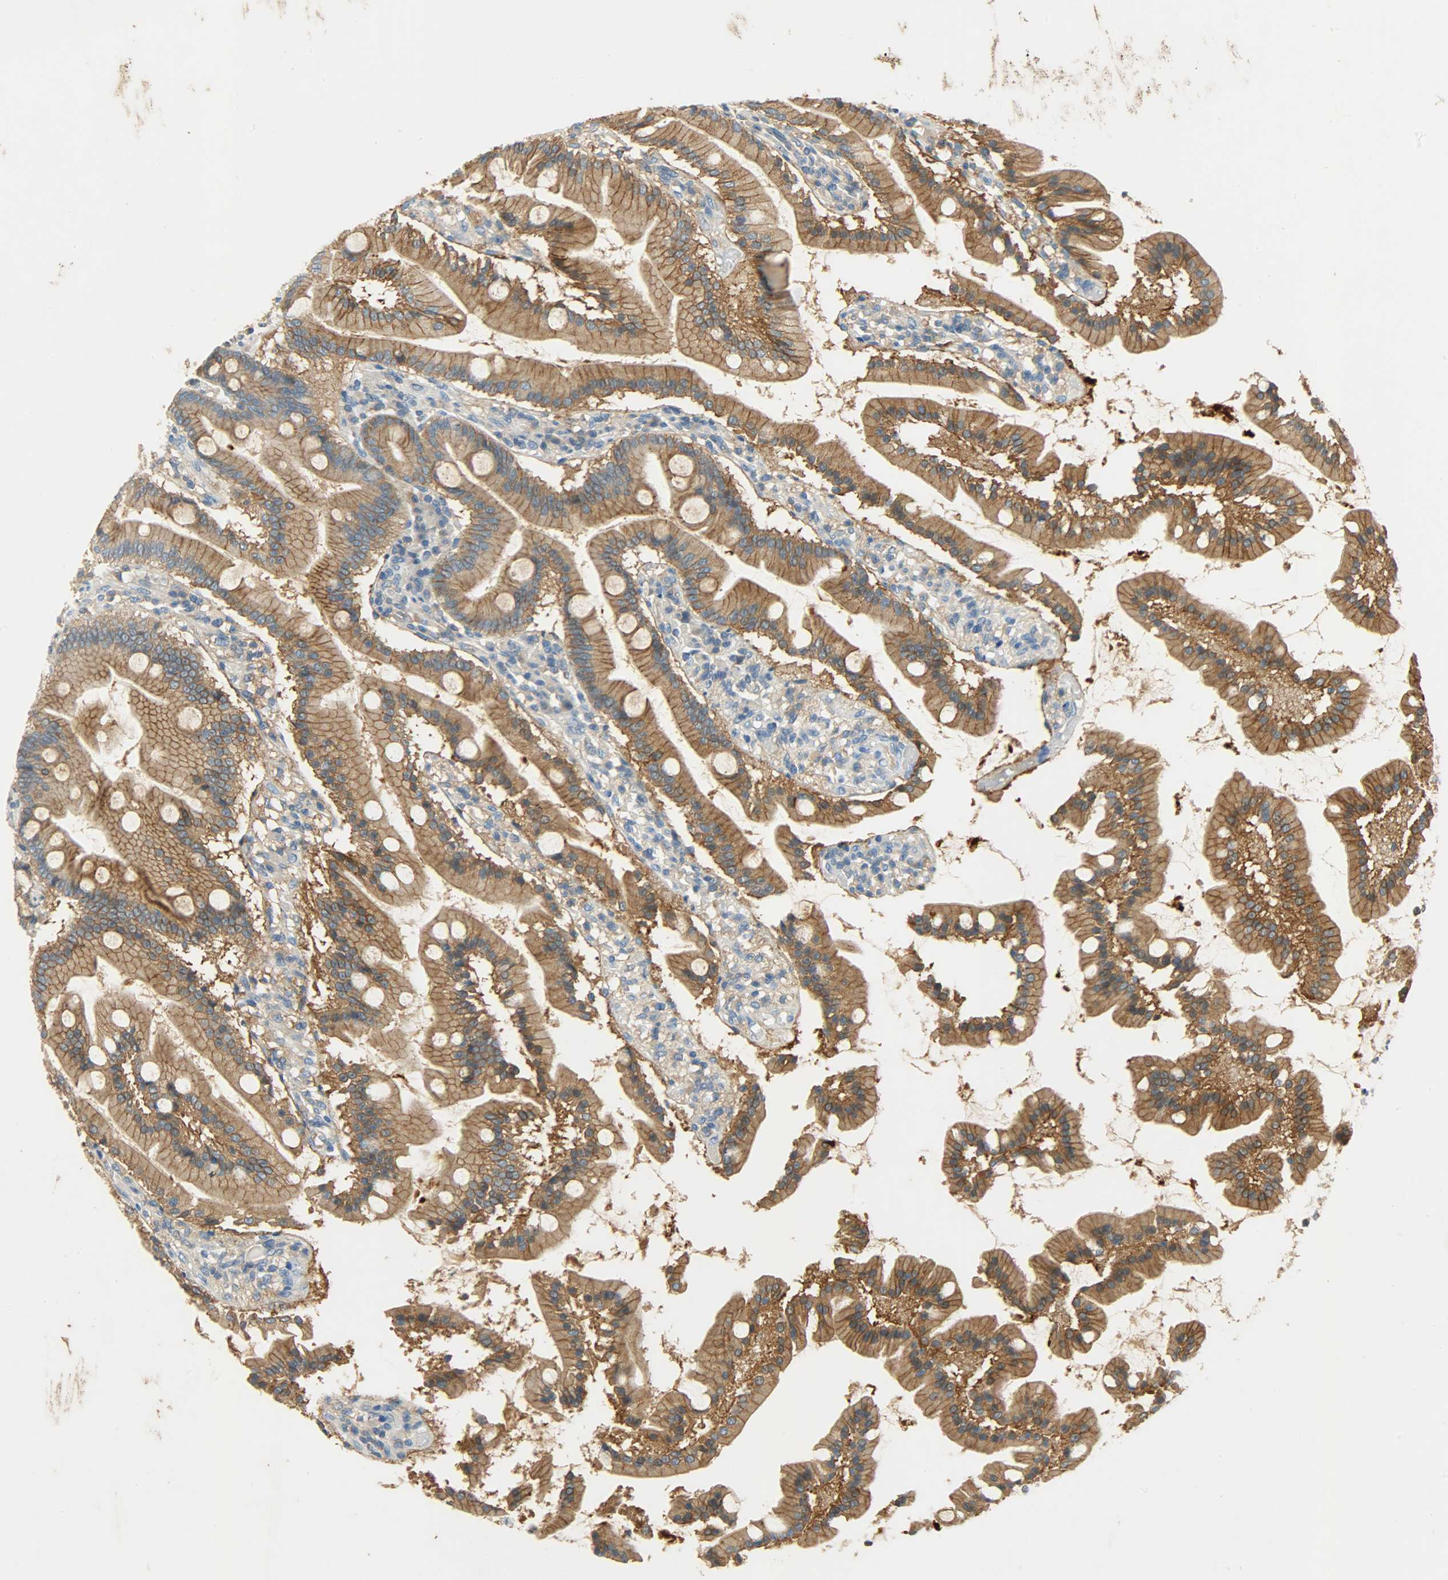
{"staining": {"intensity": "strong", "quantity": ">75%", "location": "cytoplasmic/membranous"}, "tissue": "duodenum", "cell_type": "Glandular cells", "image_type": "normal", "snomed": [{"axis": "morphology", "description": "Normal tissue, NOS"}, {"axis": "topography", "description": "Duodenum"}], "caption": "Immunohistochemical staining of unremarkable human duodenum demonstrates >75% levels of strong cytoplasmic/membranous protein expression in approximately >75% of glandular cells.", "gene": "DSG2", "patient": {"sex": "female", "age": 64}}